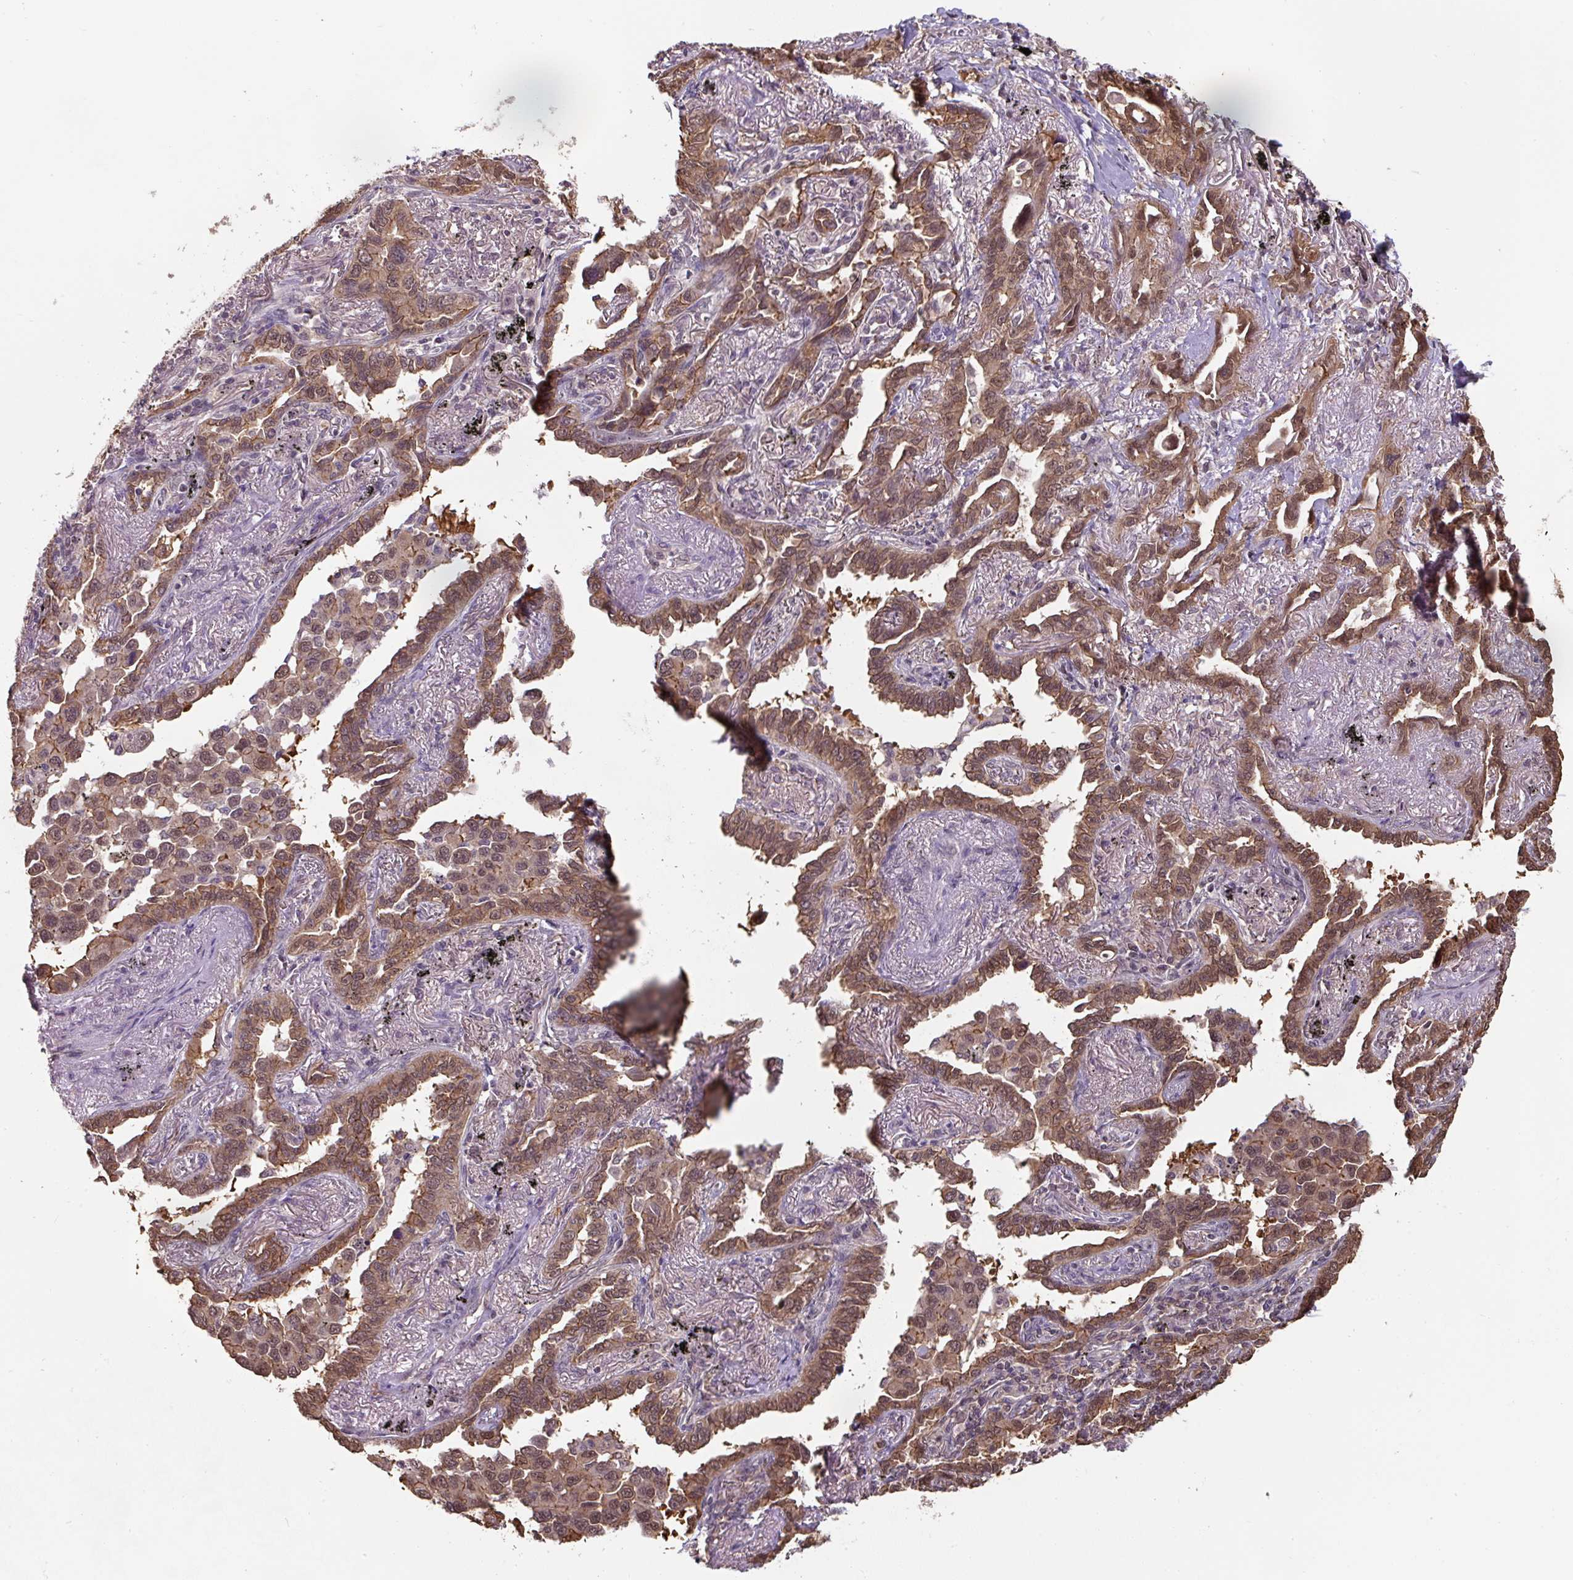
{"staining": {"intensity": "moderate", "quantity": ">75%", "location": "cytoplasmic/membranous,nuclear"}, "tissue": "lung cancer", "cell_type": "Tumor cells", "image_type": "cancer", "snomed": [{"axis": "morphology", "description": "Adenocarcinoma, NOS"}, {"axis": "topography", "description": "Lung"}], "caption": "DAB (3,3'-diaminobenzidine) immunohistochemical staining of human lung adenocarcinoma reveals moderate cytoplasmic/membranous and nuclear protein staining in about >75% of tumor cells.", "gene": "ST13", "patient": {"sex": "male", "age": 67}}